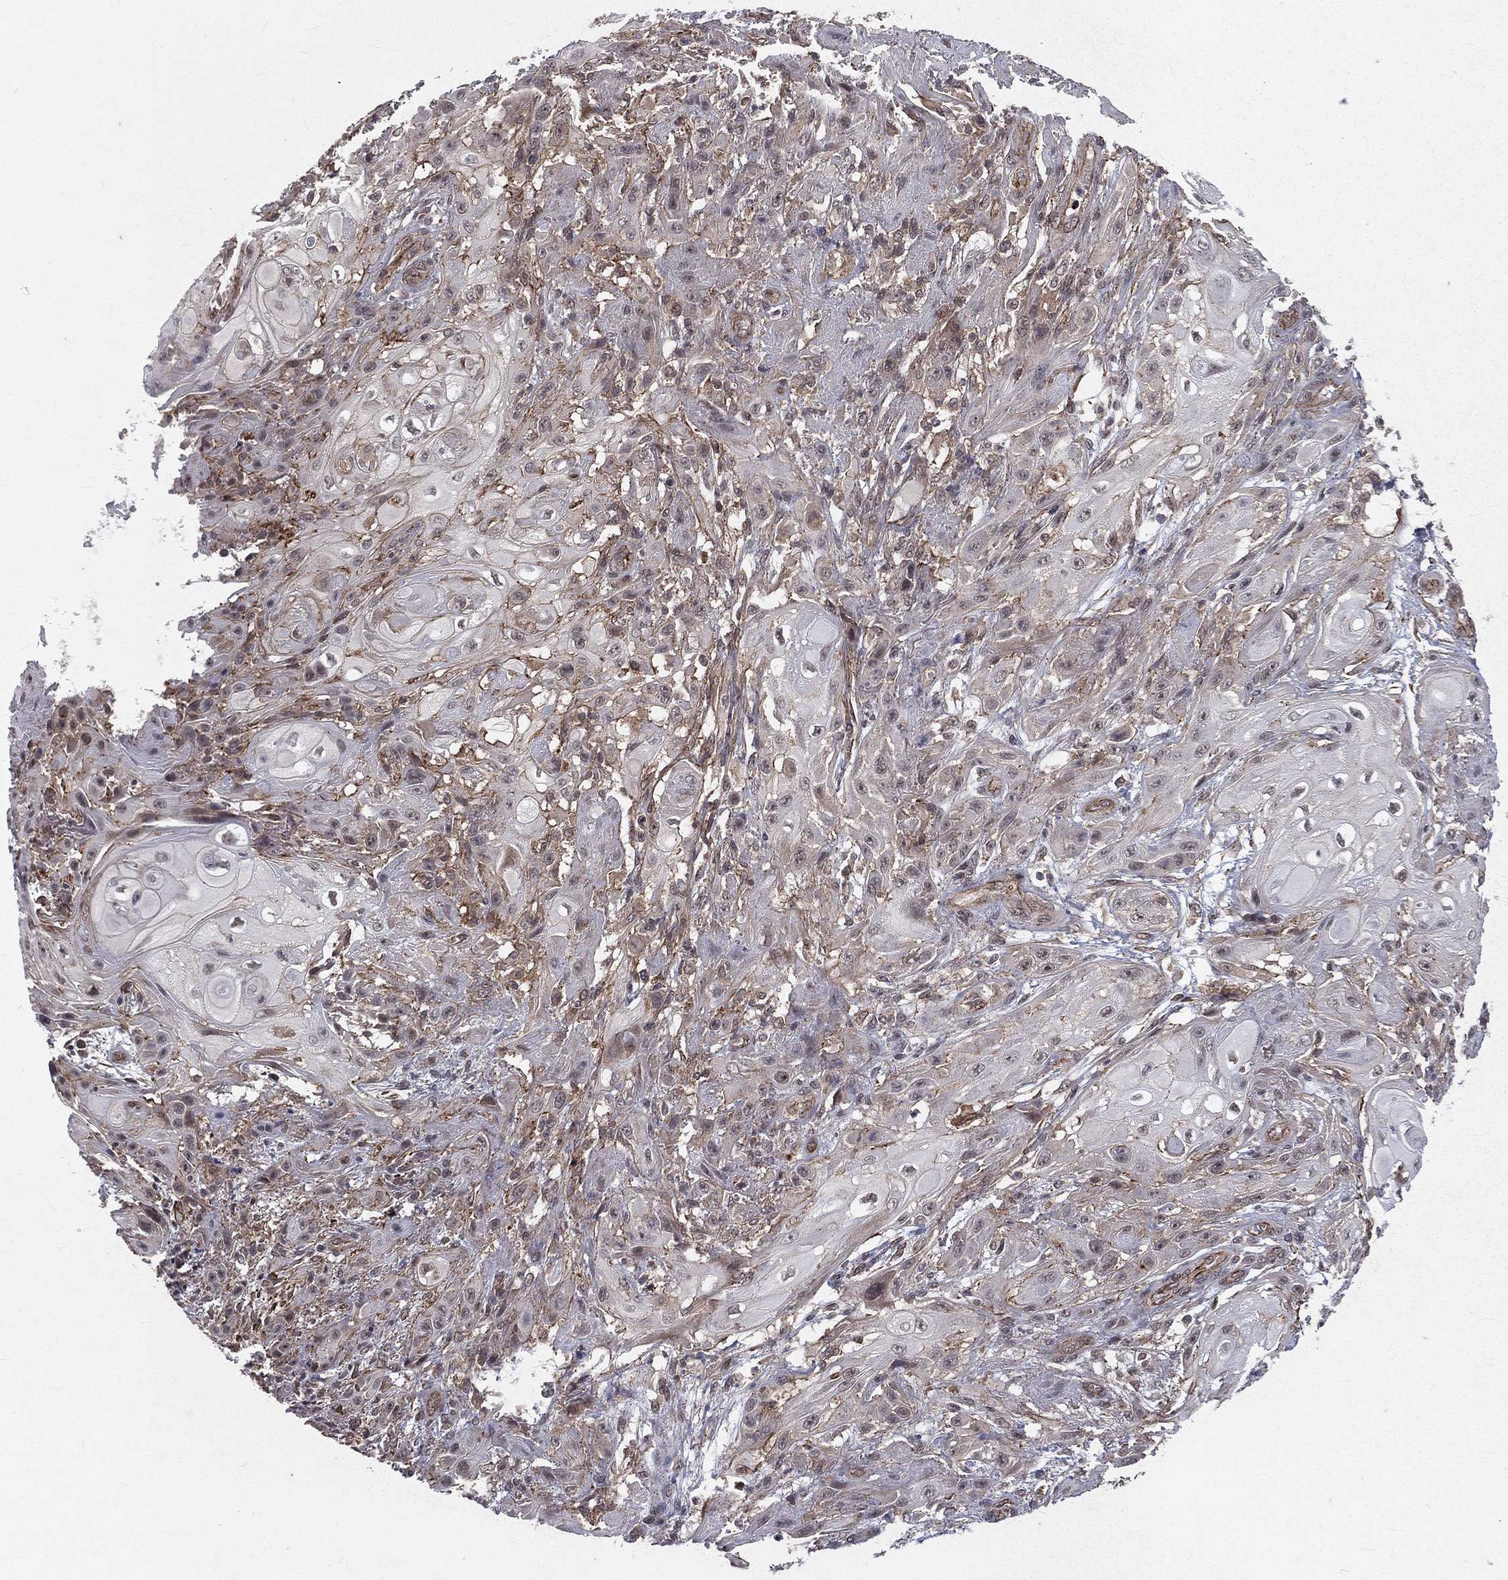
{"staining": {"intensity": "moderate", "quantity": "<25%", "location": "cytoplasmic/membranous"}, "tissue": "skin cancer", "cell_type": "Tumor cells", "image_type": "cancer", "snomed": [{"axis": "morphology", "description": "Squamous cell carcinoma, NOS"}, {"axis": "topography", "description": "Skin"}], "caption": "This histopathology image reveals immunohistochemistry (IHC) staining of skin cancer (squamous cell carcinoma), with low moderate cytoplasmic/membranous positivity in approximately <25% of tumor cells.", "gene": "MORC2", "patient": {"sex": "male", "age": 62}}